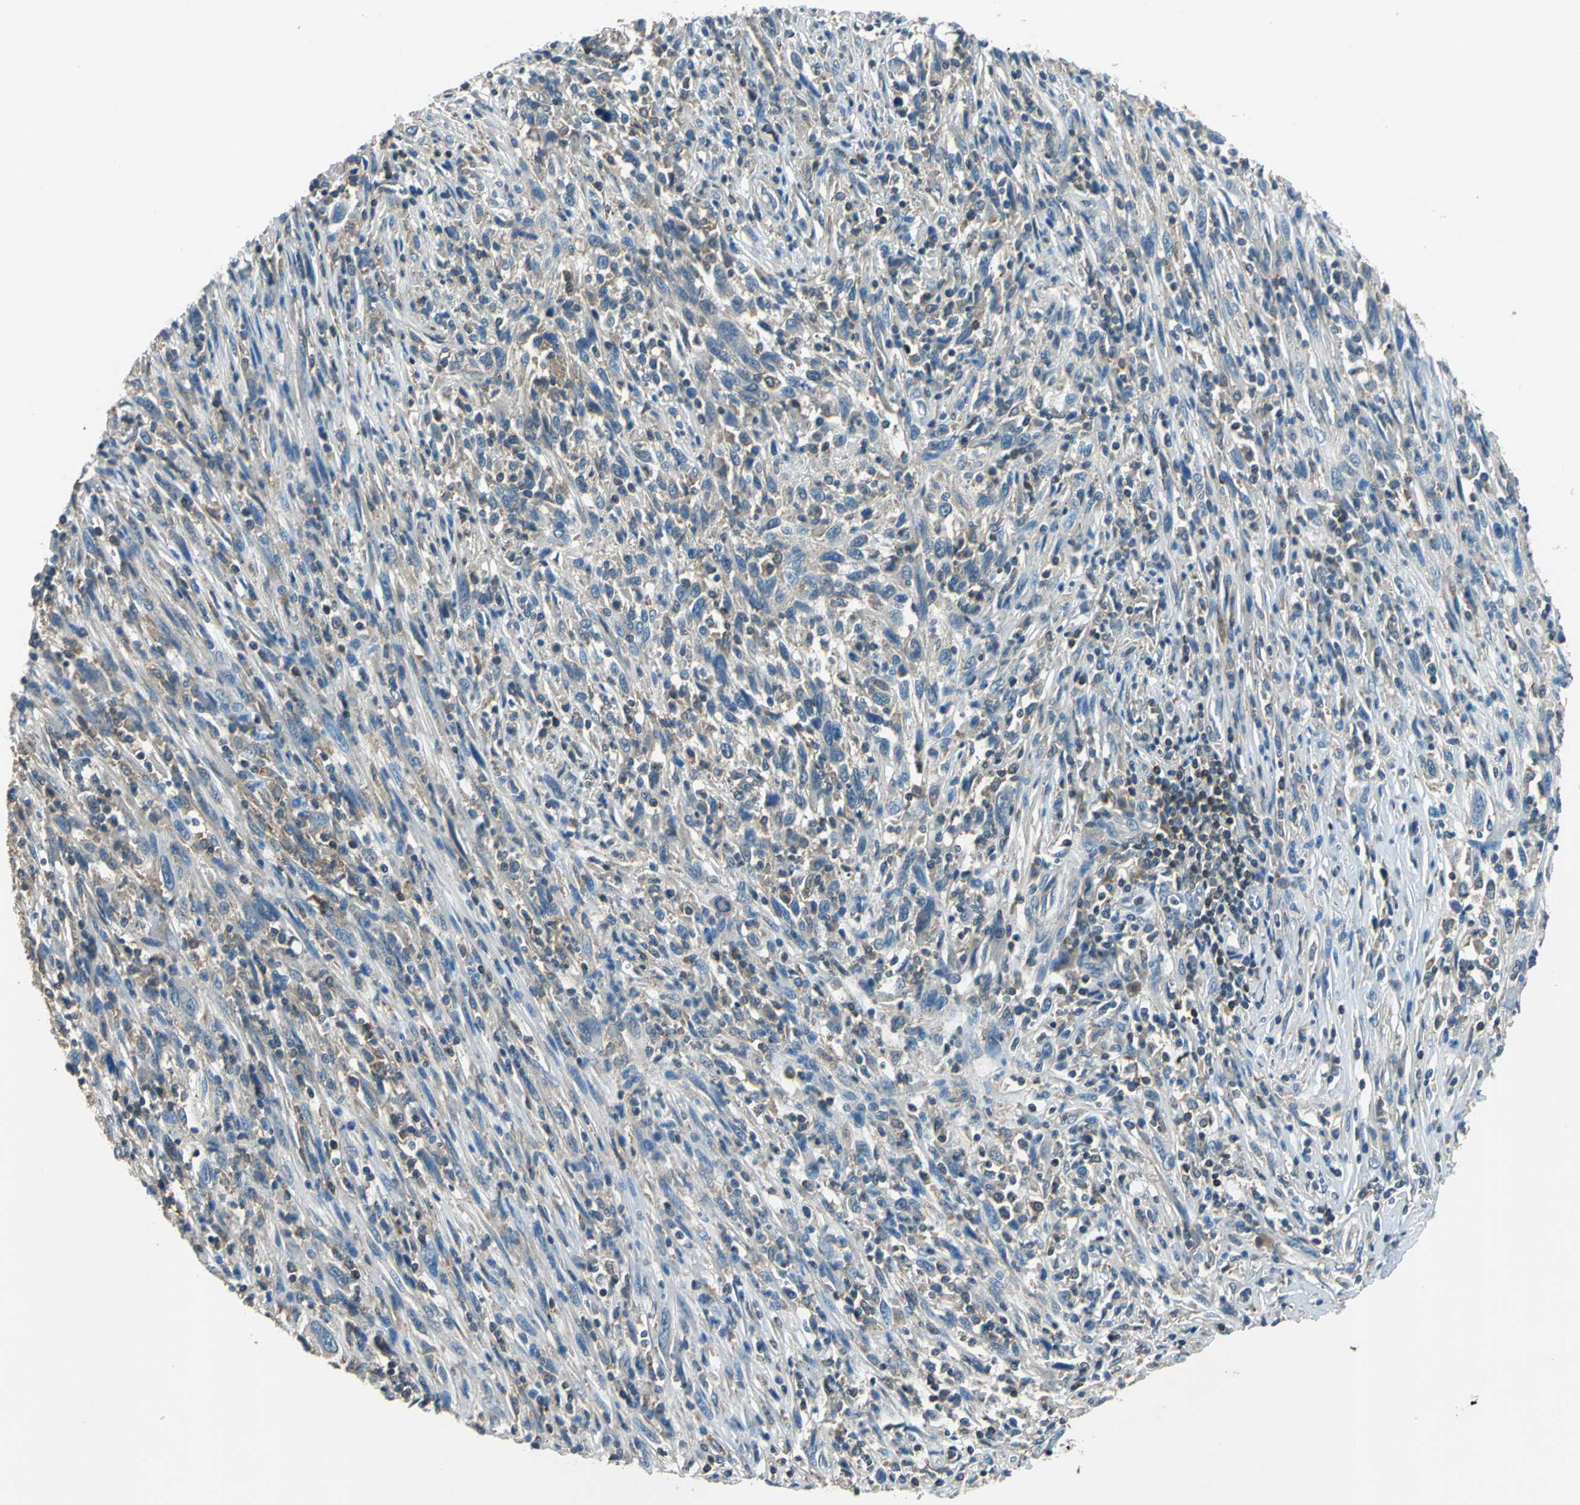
{"staining": {"intensity": "negative", "quantity": "none", "location": "none"}, "tissue": "melanoma", "cell_type": "Tumor cells", "image_type": "cancer", "snomed": [{"axis": "morphology", "description": "Malignant melanoma, Metastatic site"}, {"axis": "topography", "description": "Lymph node"}], "caption": "Malignant melanoma (metastatic site) was stained to show a protein in brown. There is no significant positivity in tumor cells. (IHC, brightfield microscopy, high magnification).", "gene": "PRKCA", "patient": {"sex": "male", "age": 61}}